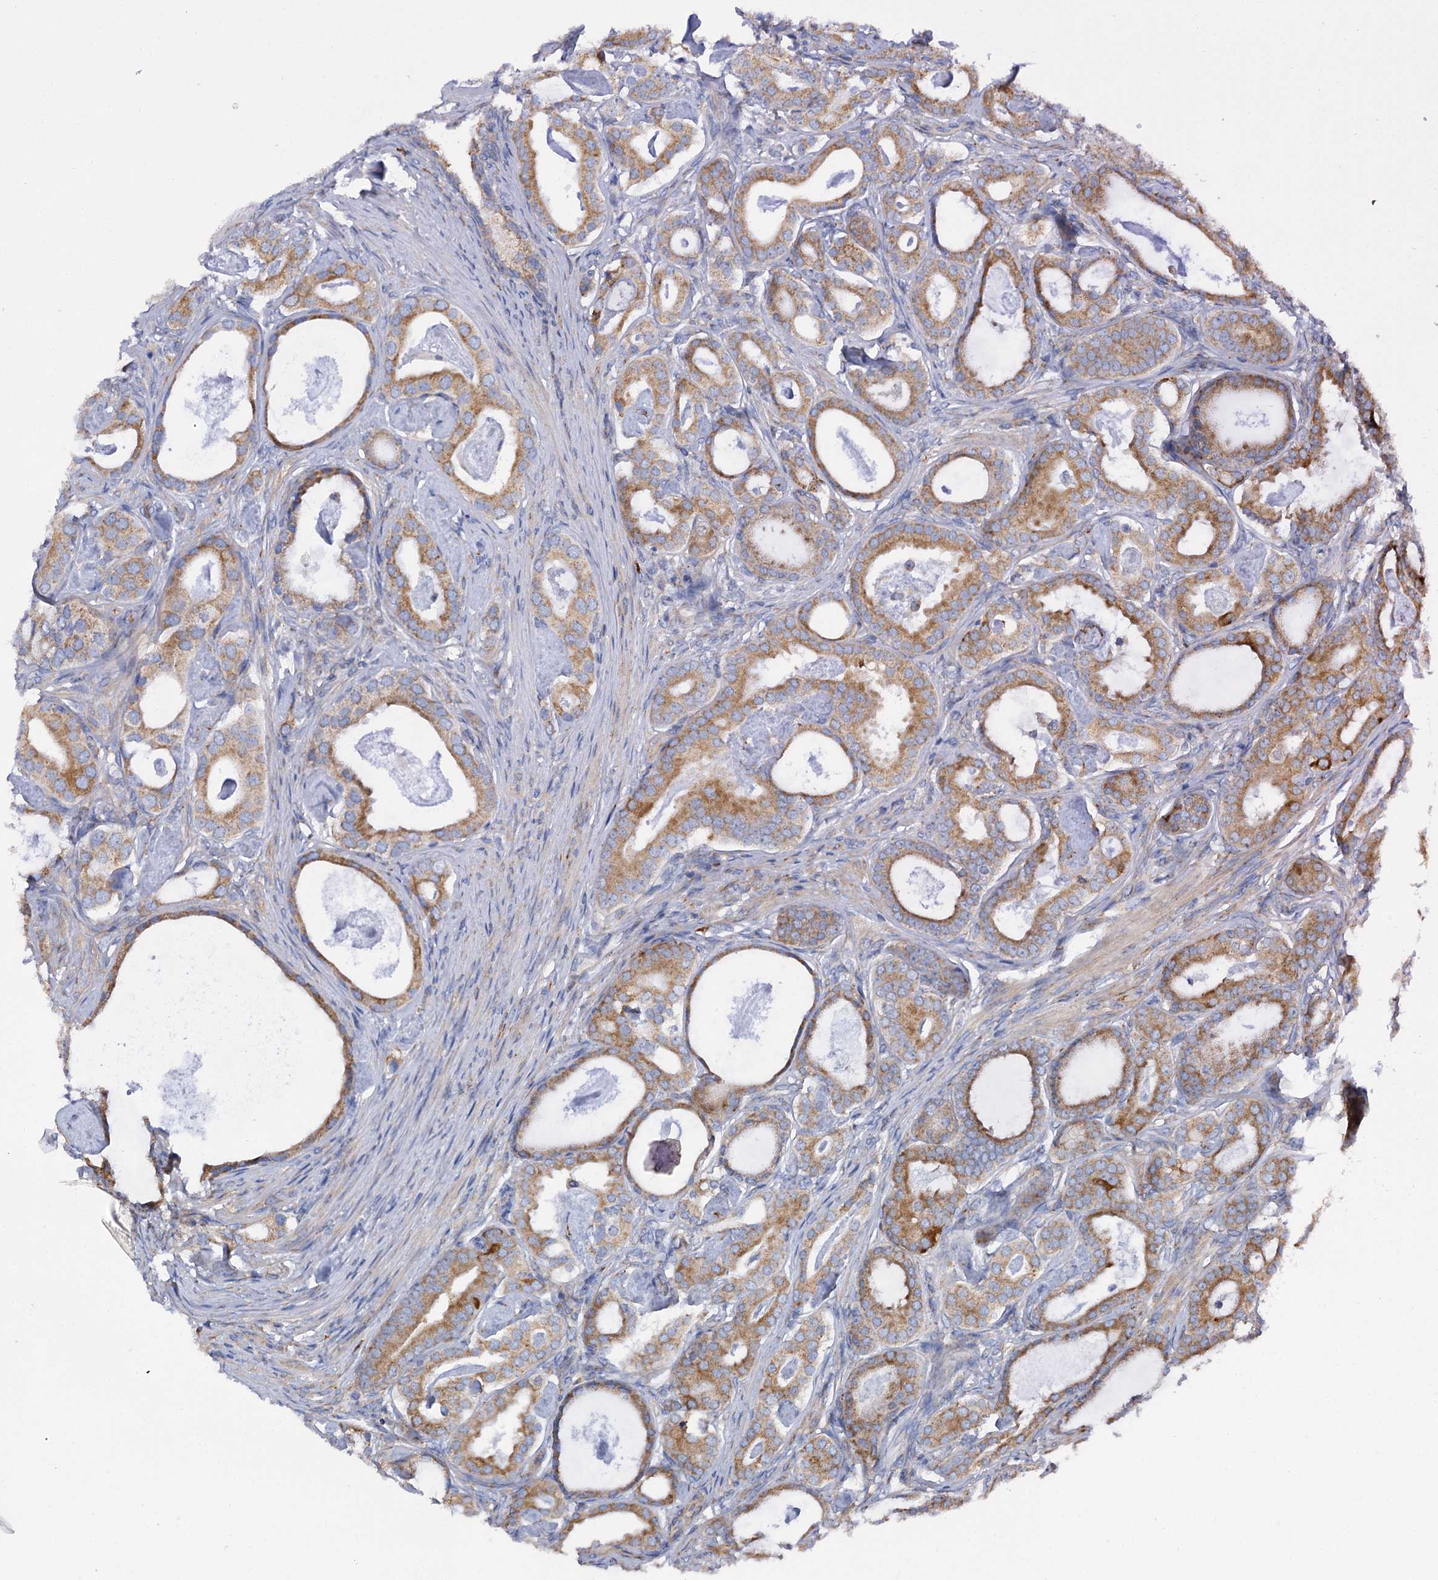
{"staining": {"intensity": "moderate", "quantity": ">75%", "location": "cytoplasmic/membranous"}, "tissue": "prostate cancer", "cell_type": "Tumor cells", "image_type": "cancer", "snomed": [{"axis": "morphology", "description": "Adenocarcinoma, Low grade"}, {"axis": "topography", "description": "Prostate"}], "caption": "High-magnification brightfield microscopy of prostate cancer stained with DAB (3,3'-diaminobenzidine) (brown) and counterstained with hematoxylin (blue). tumor cells exhibit moderate cytoplasmic/membranous staining is seen in approximately>75% of cells.", "gene": "SHE", "patient": {"sex": "male", "age": 71}}